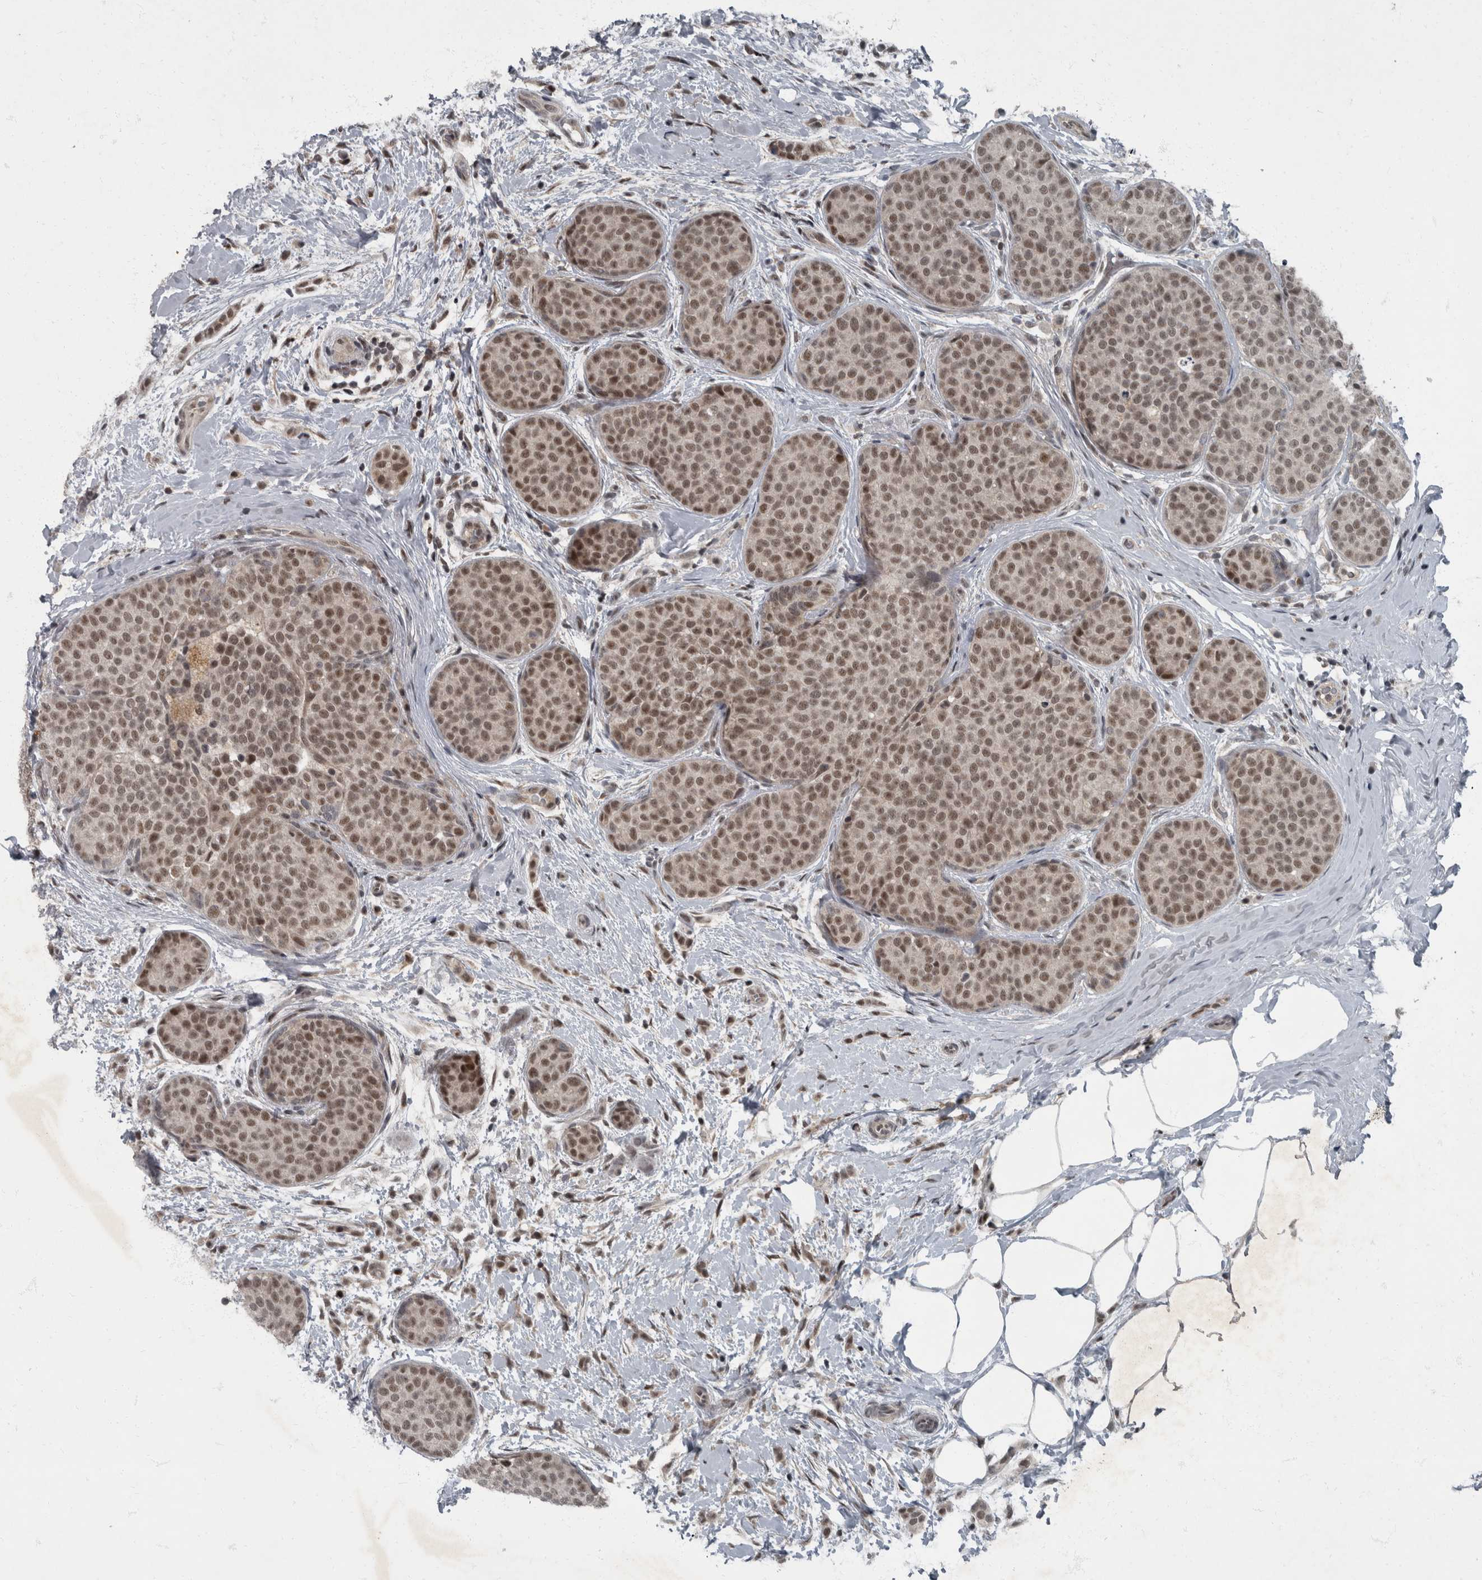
{"staining": {"intensity": "moderate", "quantity": ">75%", "location": "nuclear"}, "tissue": "breast cancer", "cell_type": "Tumor cells", "image_type": "cancer", "snomed": [{"axis": "morphology", "description": "Lobular carcinoma, in situ"}, {"axis": "morphology", "description": "Lobular carcinoma"}, {"axis": "topography", "description": "Breast"}], "caption": "There is medium levels of moderate nuclear expression in tumor cells of lobular carcinoma in situ (breast), as demonstrated by immunohistochemical staining (brown color).", "gene": "WDR33", "patient": {"sex": "female", "age": 41}}